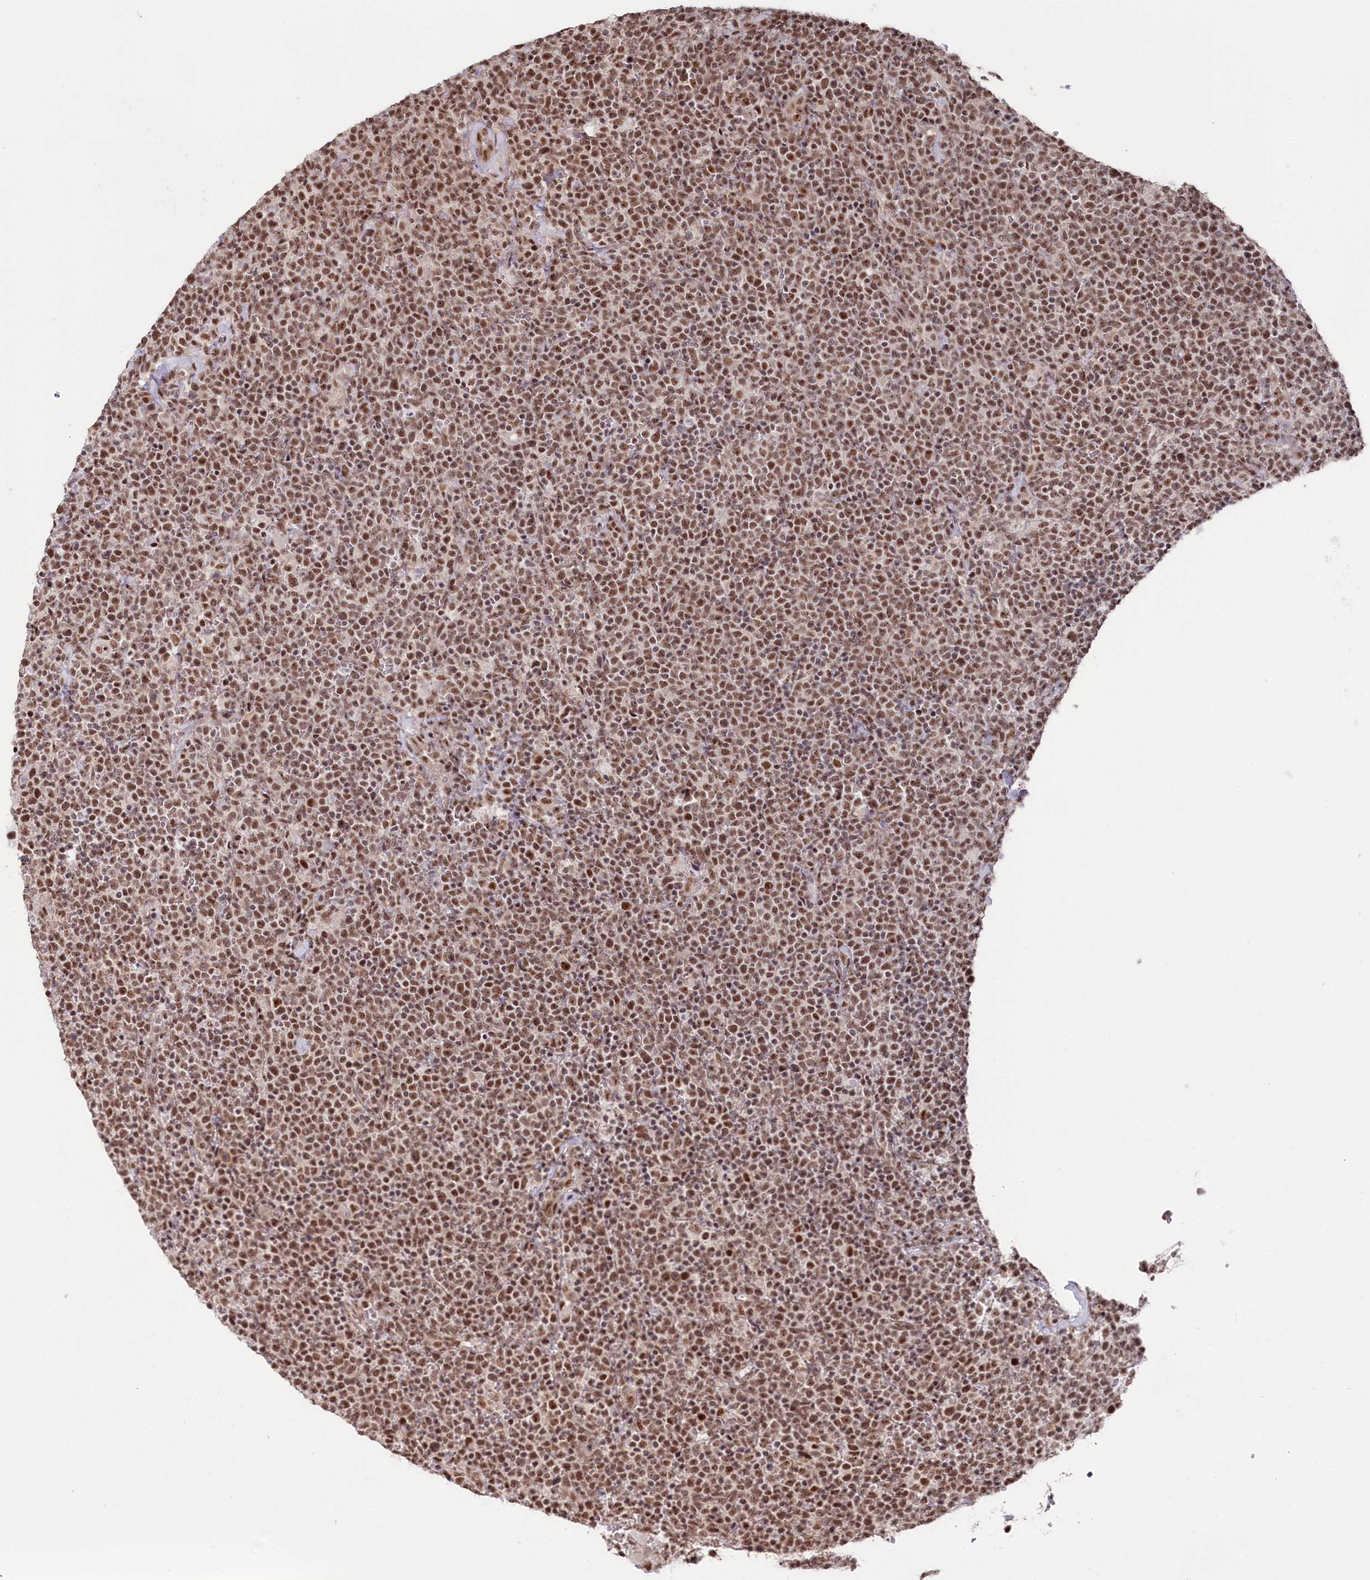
{"staining": {"intensity": "moderate", "quantity": ">75%", "location": "nuclear"}, "tissue": "lymphoma", "cell_type": "Tumor cells", "image_type": "cancer", "snomed": [{"axis": "morphology", "description": "Malignant lymphoma, non-Hodgkin's type, High grade"}, {"axis": "topography", "description": "Lymph node"}], "caption": "There is medium levels of moderate nuclear staining in tumor cells of malignant lymphoma, non-Hodgkin's type (high-grade), as demonstrated by immunohistochemical staining (brown color).", "gene": "POLR2H", "patient": {"sex": "male", "age": 61}}